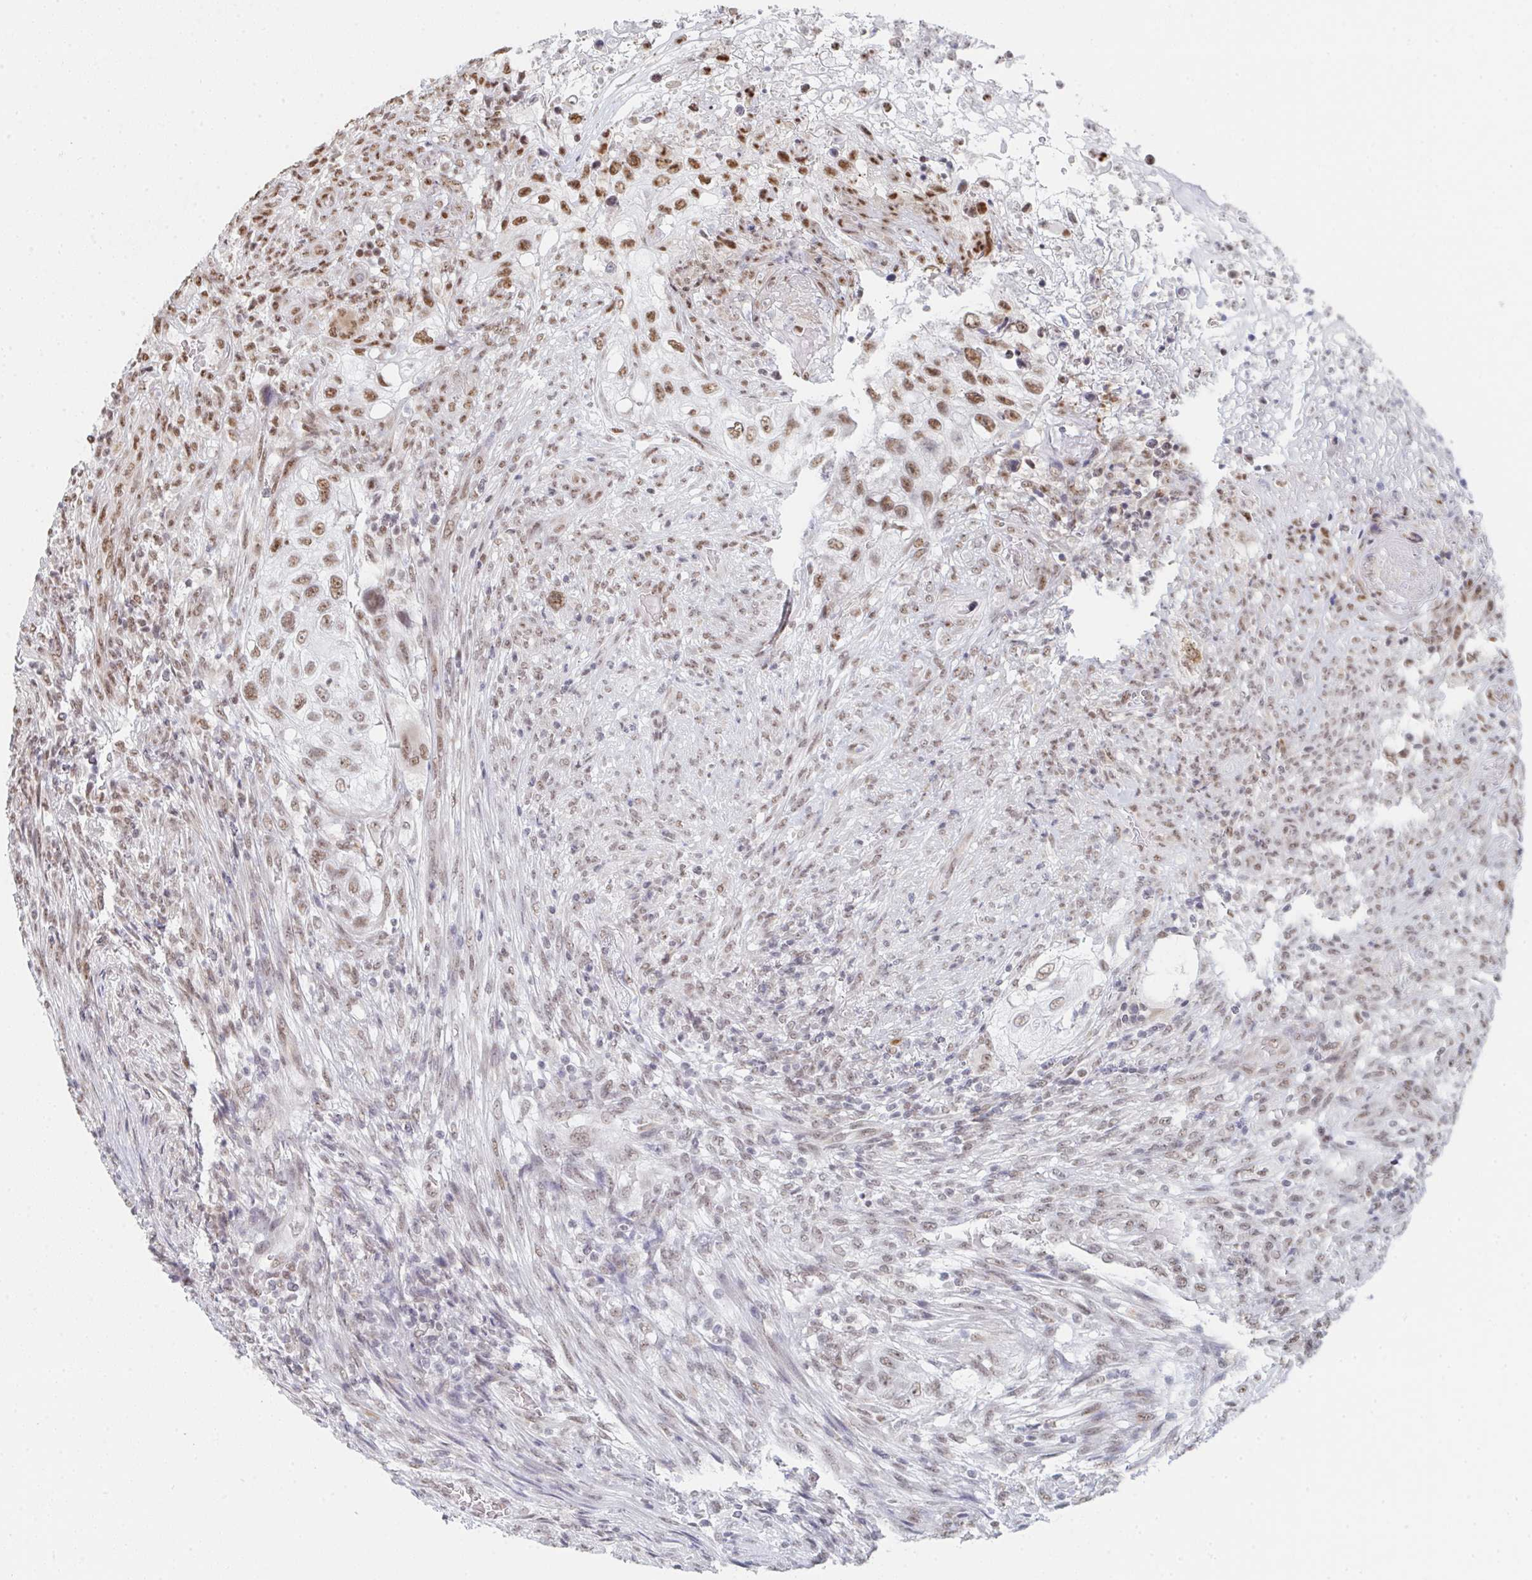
{"staining": {"intensity": "moderate", "quantity": ">75%", "location": "nuclear"}, "tissue": "urothelial cancer", "cell_type": "Tumor cells", "image_type": "cancer", "snomed": [{"axis": "morphology", "description": "Urothelial carcinoma, High grade"}, {"axis": "topography", "description": "Urinary bladder"}], "caption": "IHC of urothelial carcinoma (high-grade) demonstrates medium levels of moderate nuclear staining in about >75% of tumor cells. The staining was performed using DAB to visualize the protein expression in brown, while the nuclei were stained in blue with hematoxylin (Magnification: 20x).", "gene": "MBNL1", "patient": {"sex": "female", "age": 60}}